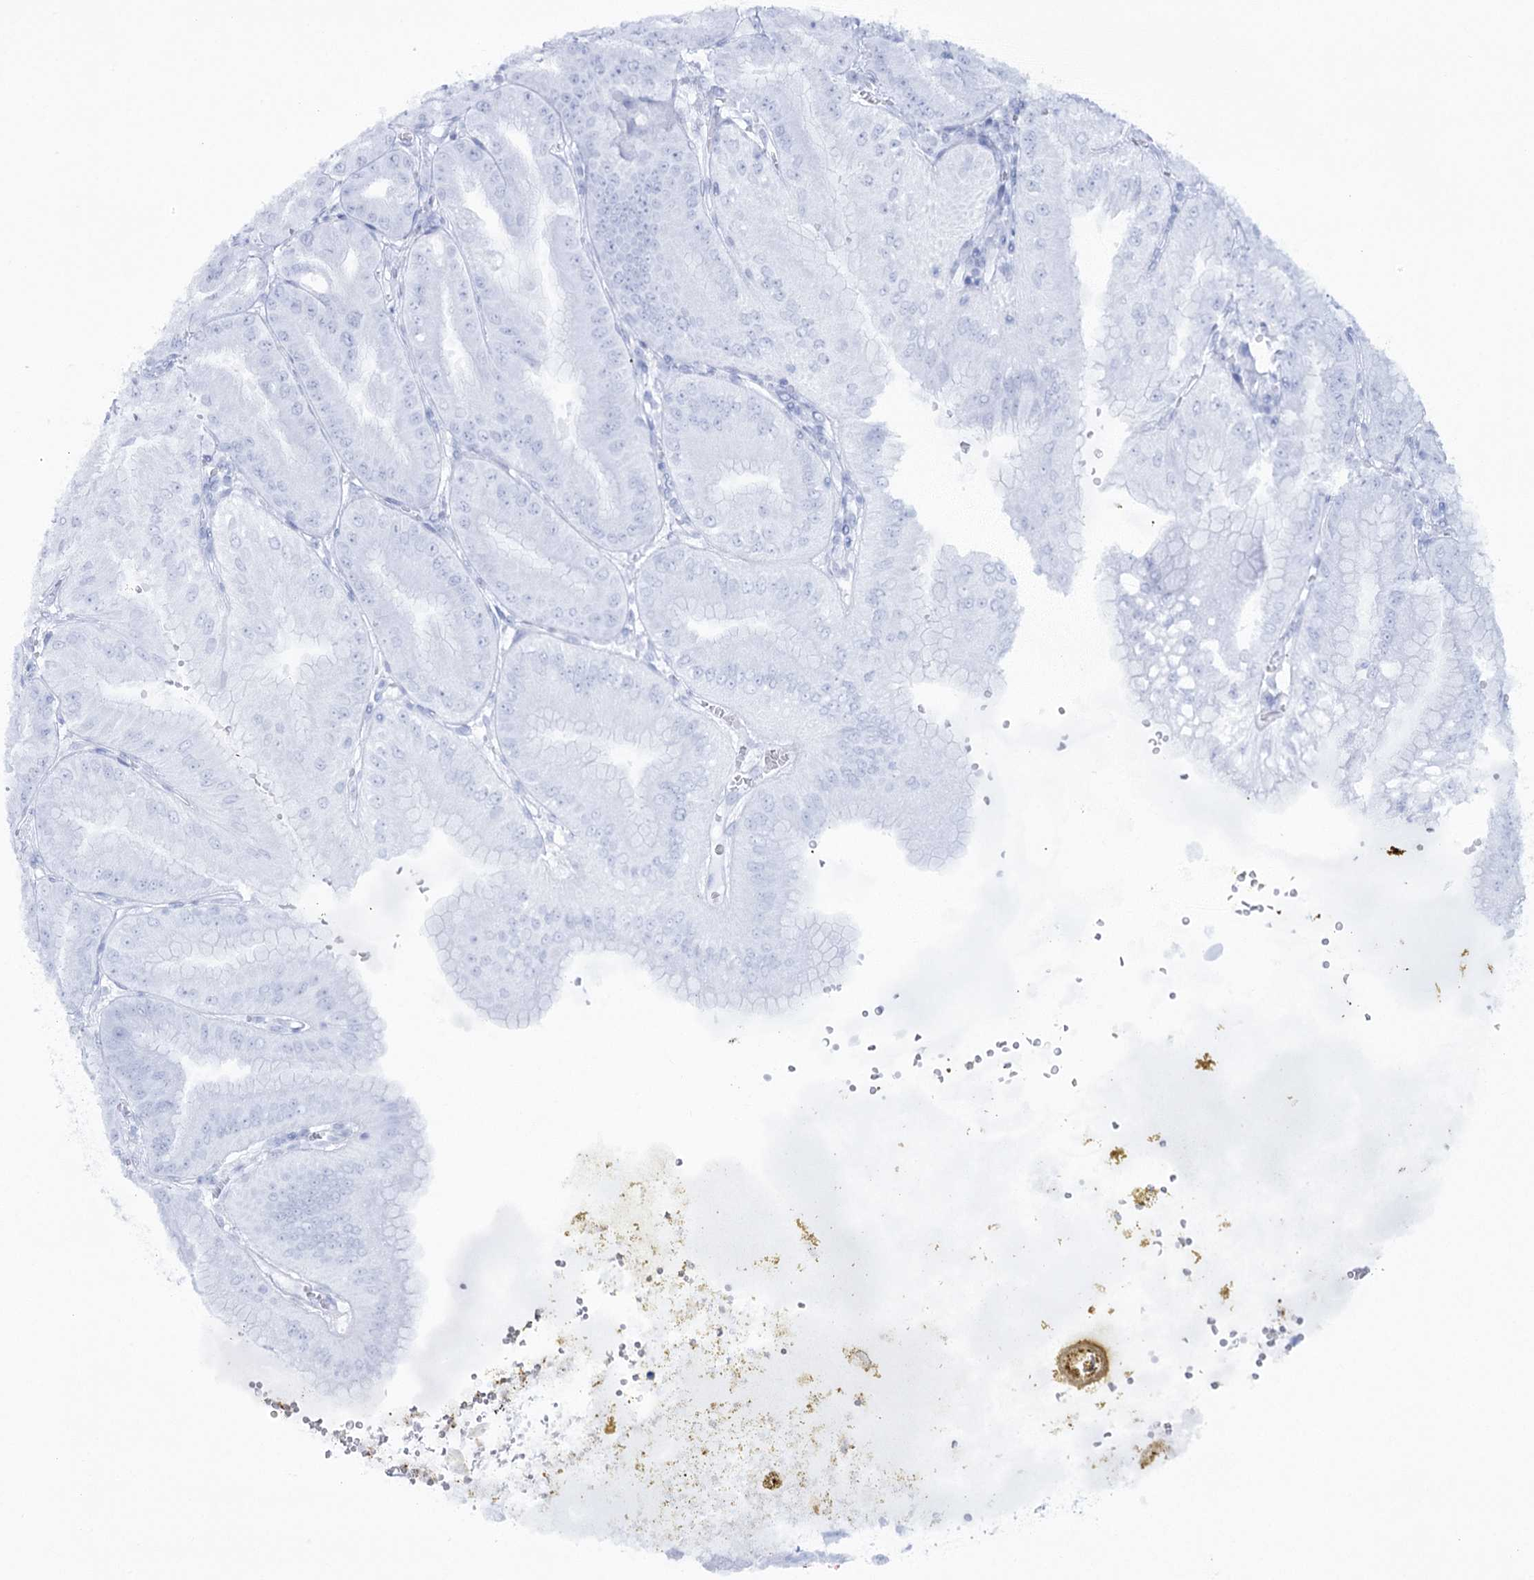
{"staining": {"intensity": "negative", "quantity": "none", "location": "none"}, "tissue": "stomach", "cell_type": "Glandular cells", "image_type": "normal", "snomed": [{"axis": "morphology", "description": "Normal tissue, NOS"}, {"axis": "topography", "description": "Stomach, upper"}, {"axis": "topography", "description": "Stomach, lower"}], "caption": "A high-resolution image shows immunohistochemistry staining of unremarkable stomach, which shows no significant positivity in glandular cells. Nuclei are stained in blue.", "gene": "CCDC88A", "patient": {"sex": "male", "age": 71}}